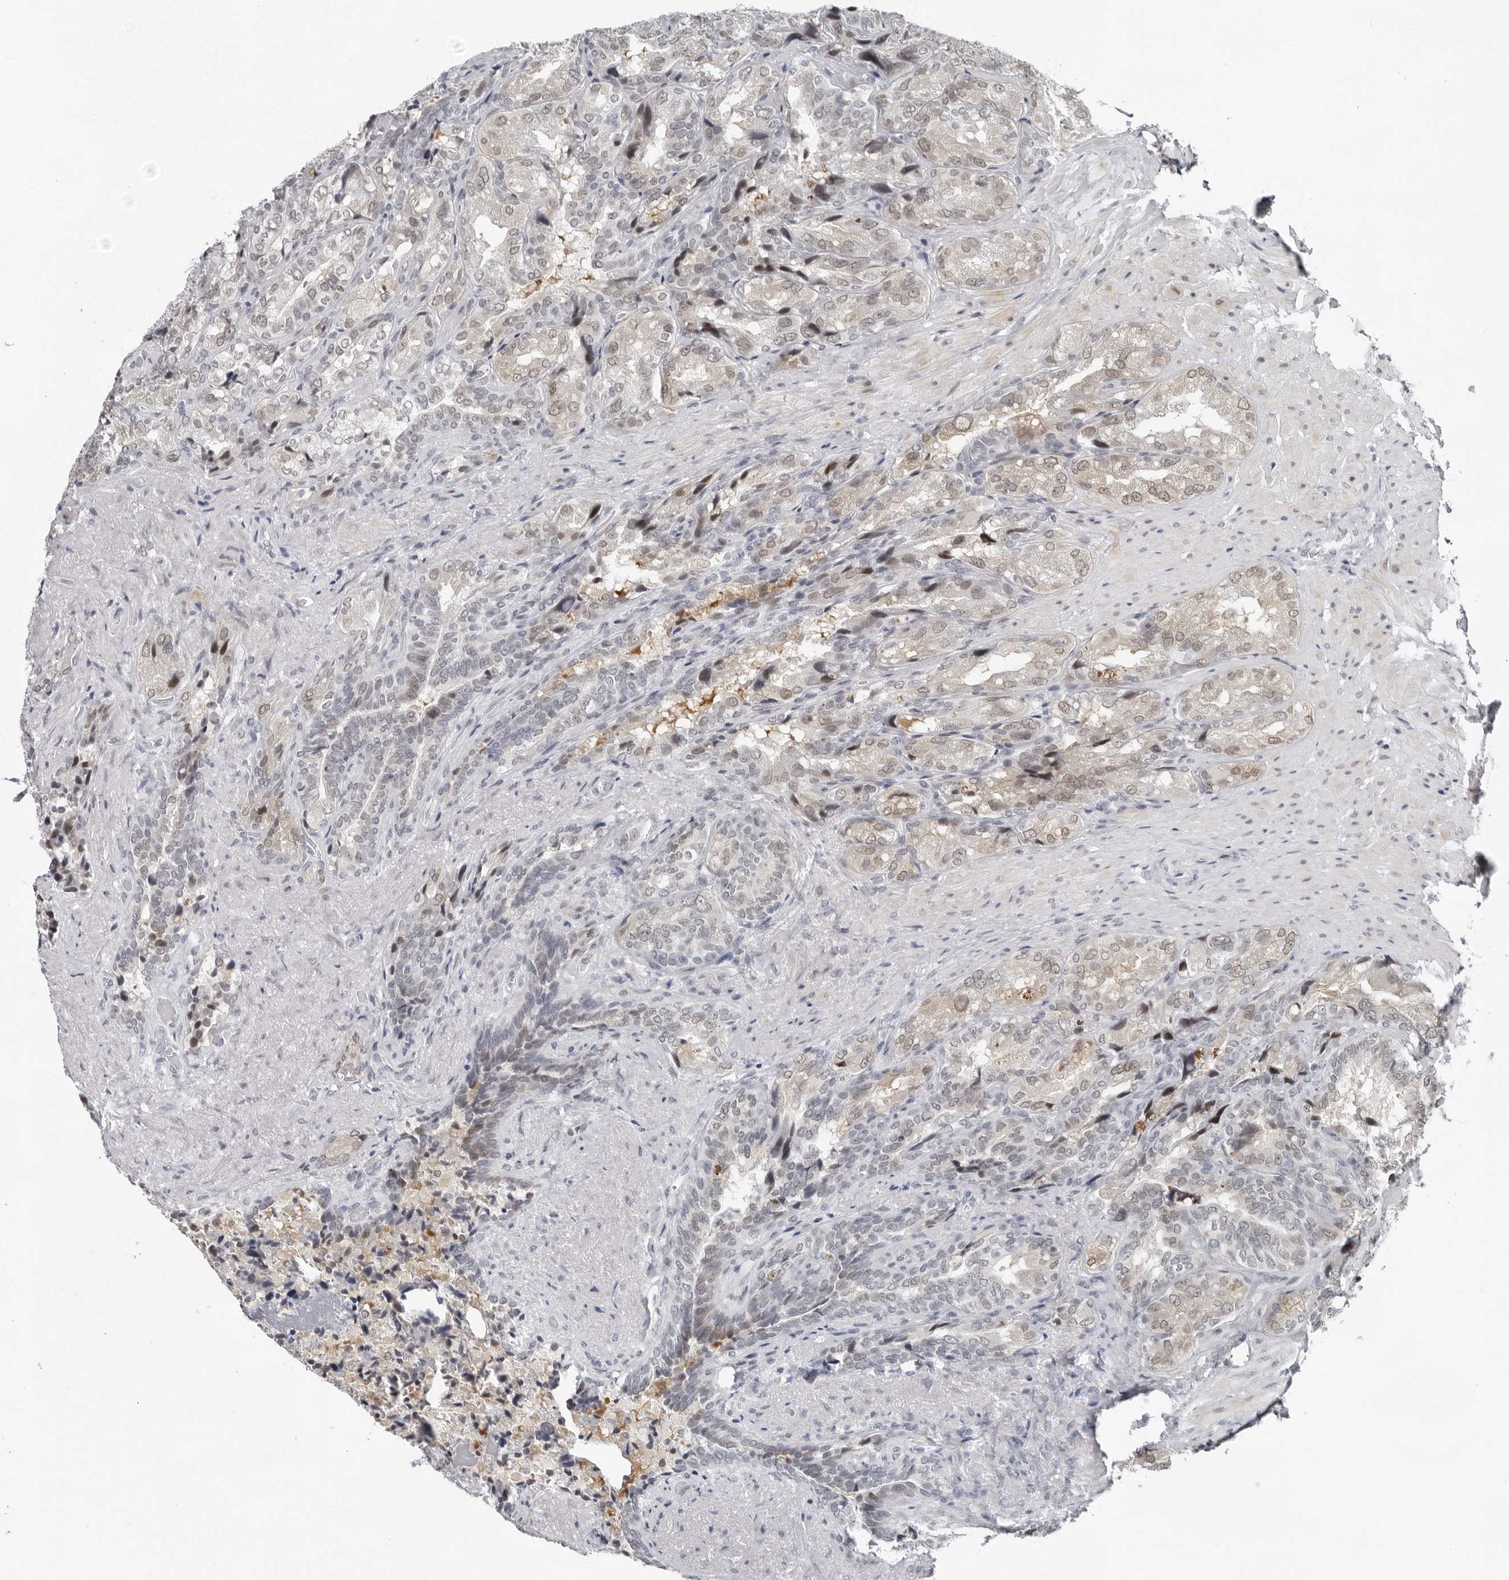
{"staining": {"intensity": "weak", "quantity": "25%-75%", "location": "cytoplasmic/membranous,nuclear"}, "tissue": "seminal vesicle", "cell_type": "Glandular cells", "image_type": "normal", "snomed": [{"axis": "morphology", "description": "Normal tissue, NOS"}, {"axis": "topography", "description": "Seminal veicle"}, {"axis": "topography", "description": "Peripheral nerve tissue"}], "caption": "Protein staining demonstrates weak cytoplasmic/membranous,nuclear expression in approximately 25%-75% of glandular cells in normal seminal vesicle. (DAB IHC, brown staining for protein, blue staining for nuclei).", "gene": "PPP1R42", "patient": {"sex": "male", "age": 63}}